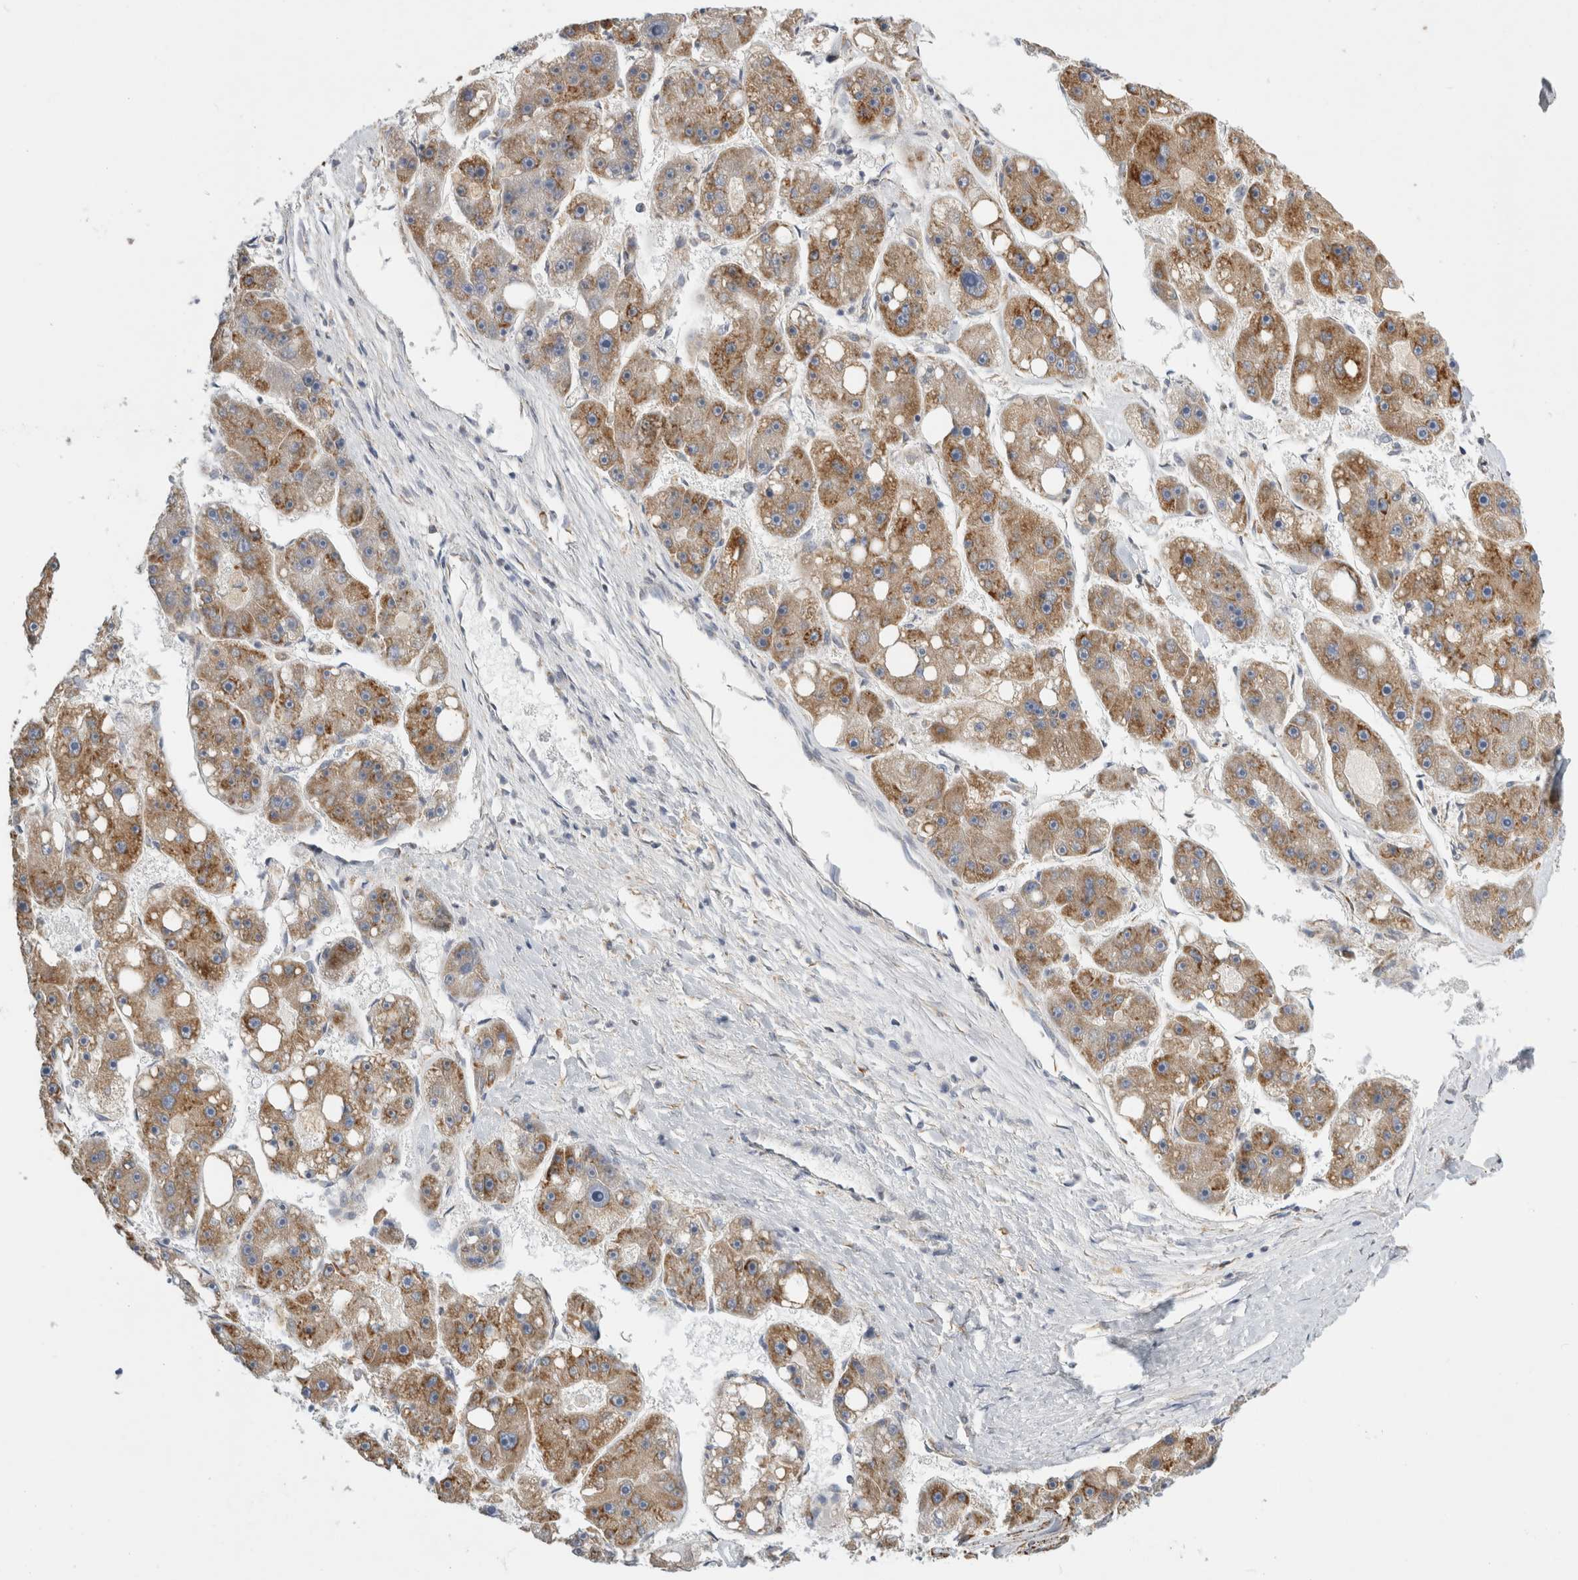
{"staining": {"intensity": "moderate", "quantity": ">75%", "location": "cytoplasmic/membranous"}, "tissue": "liver cancer", "cell_type": "Tumor cells", "image_type": "cancer", "snomed": [{"axis": "morphology", "description": "Carcinoma, Hepatocellular, NOS"}, {"axis": "topography", "description": "Liver"}], "caption": "Protein staining displays moderate cytoplasmic/membranous staining in about >75% of tumor cells in hepatocellular carcinoma (liver).", "gene": "RPN2", "patient": {"sex": "female", "age": 61}}